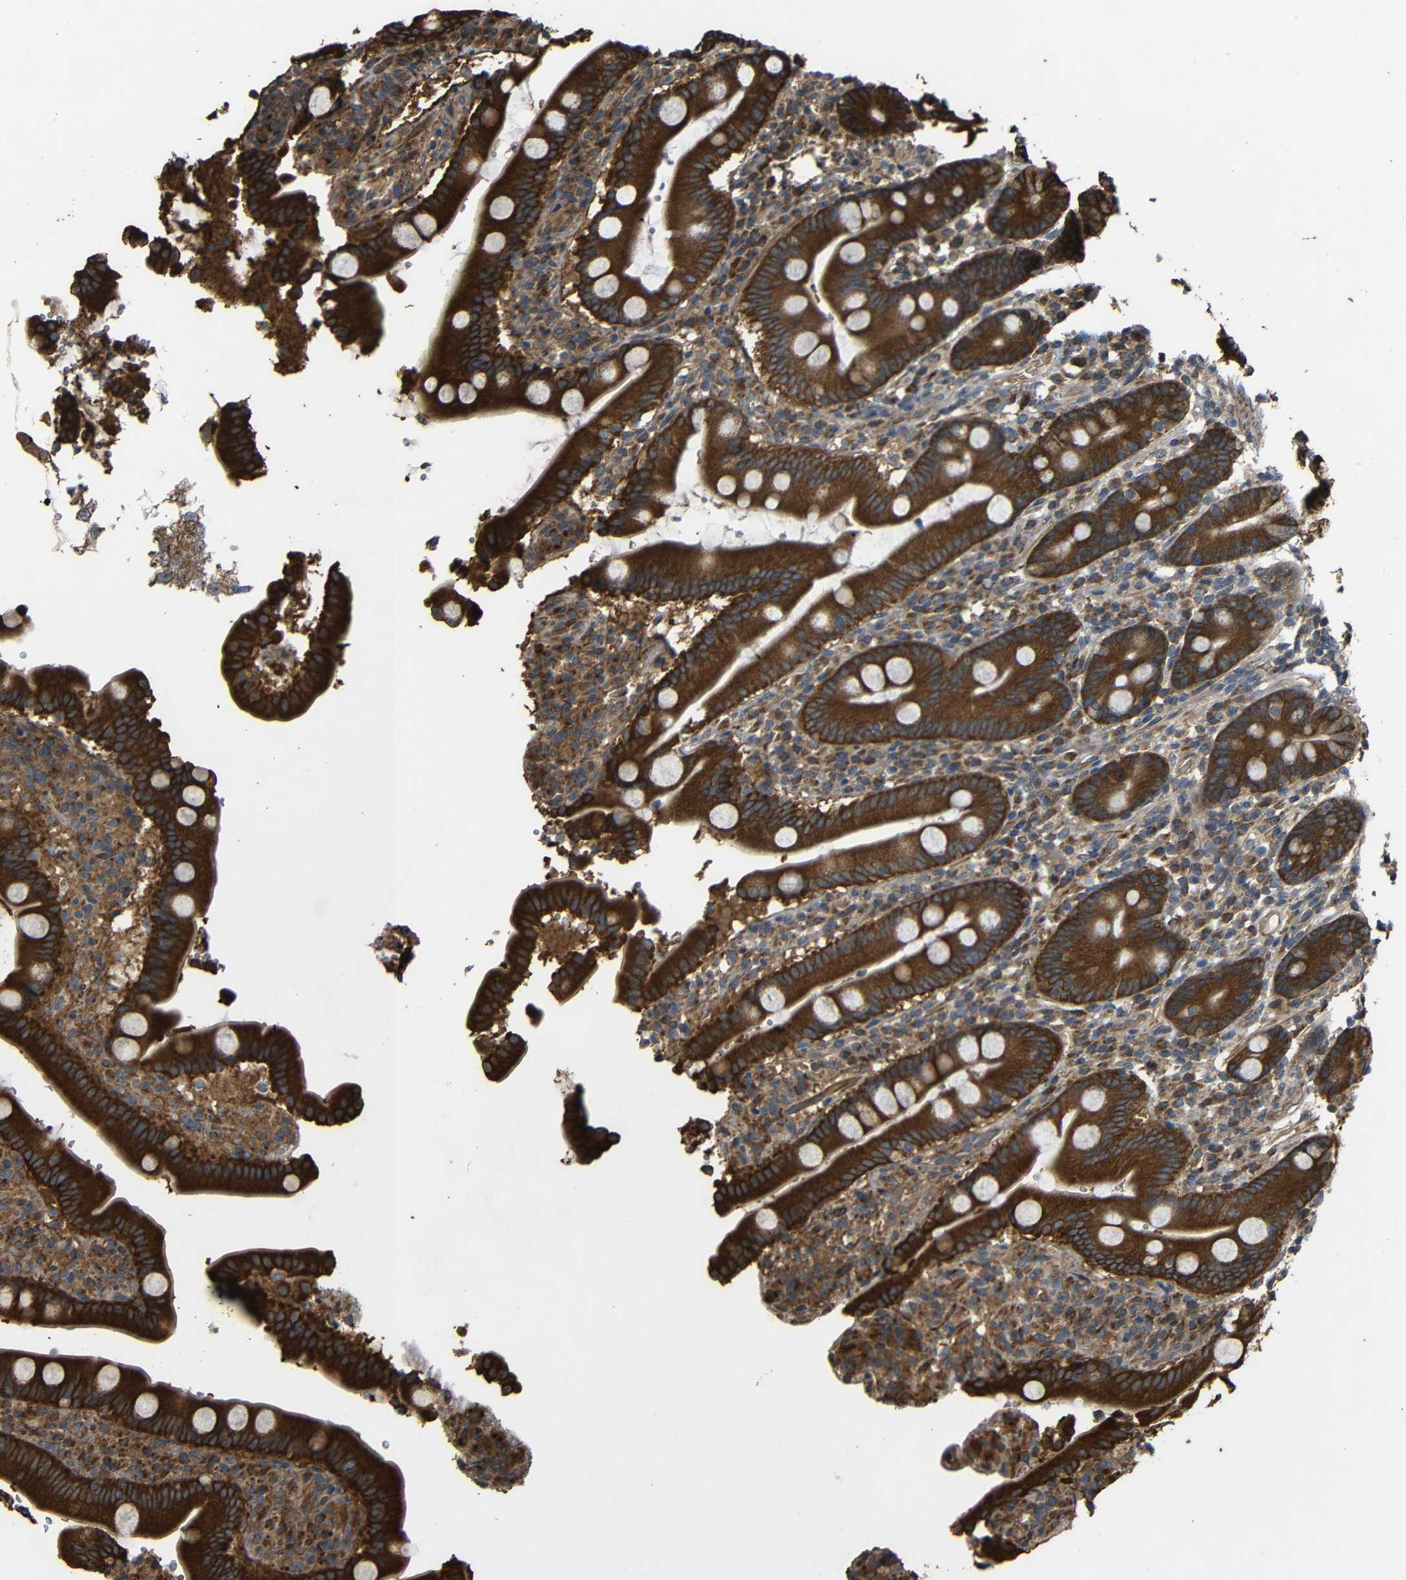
{"staining": {"intensity": "strong", "quantity": ">75%", "location": "cytoplasmic/membranous"}, "tissue": "duodenum", "cell_type": "Glandular cells", "image_type": "normal", "snomed": [{"axis": "morphology", "description": "Normal tissue, NOS"}, {"axis": "topography", "description": "Small intestine, NOS"}], "caption": "A high-resolution image shows IHC staining of normal duodenum, which displays strong cytoplasmic/membranous positivity in about >75% of glandular cells.", "gene": "C1GALT1", "patient": {"sex": "female", "age": 71}}